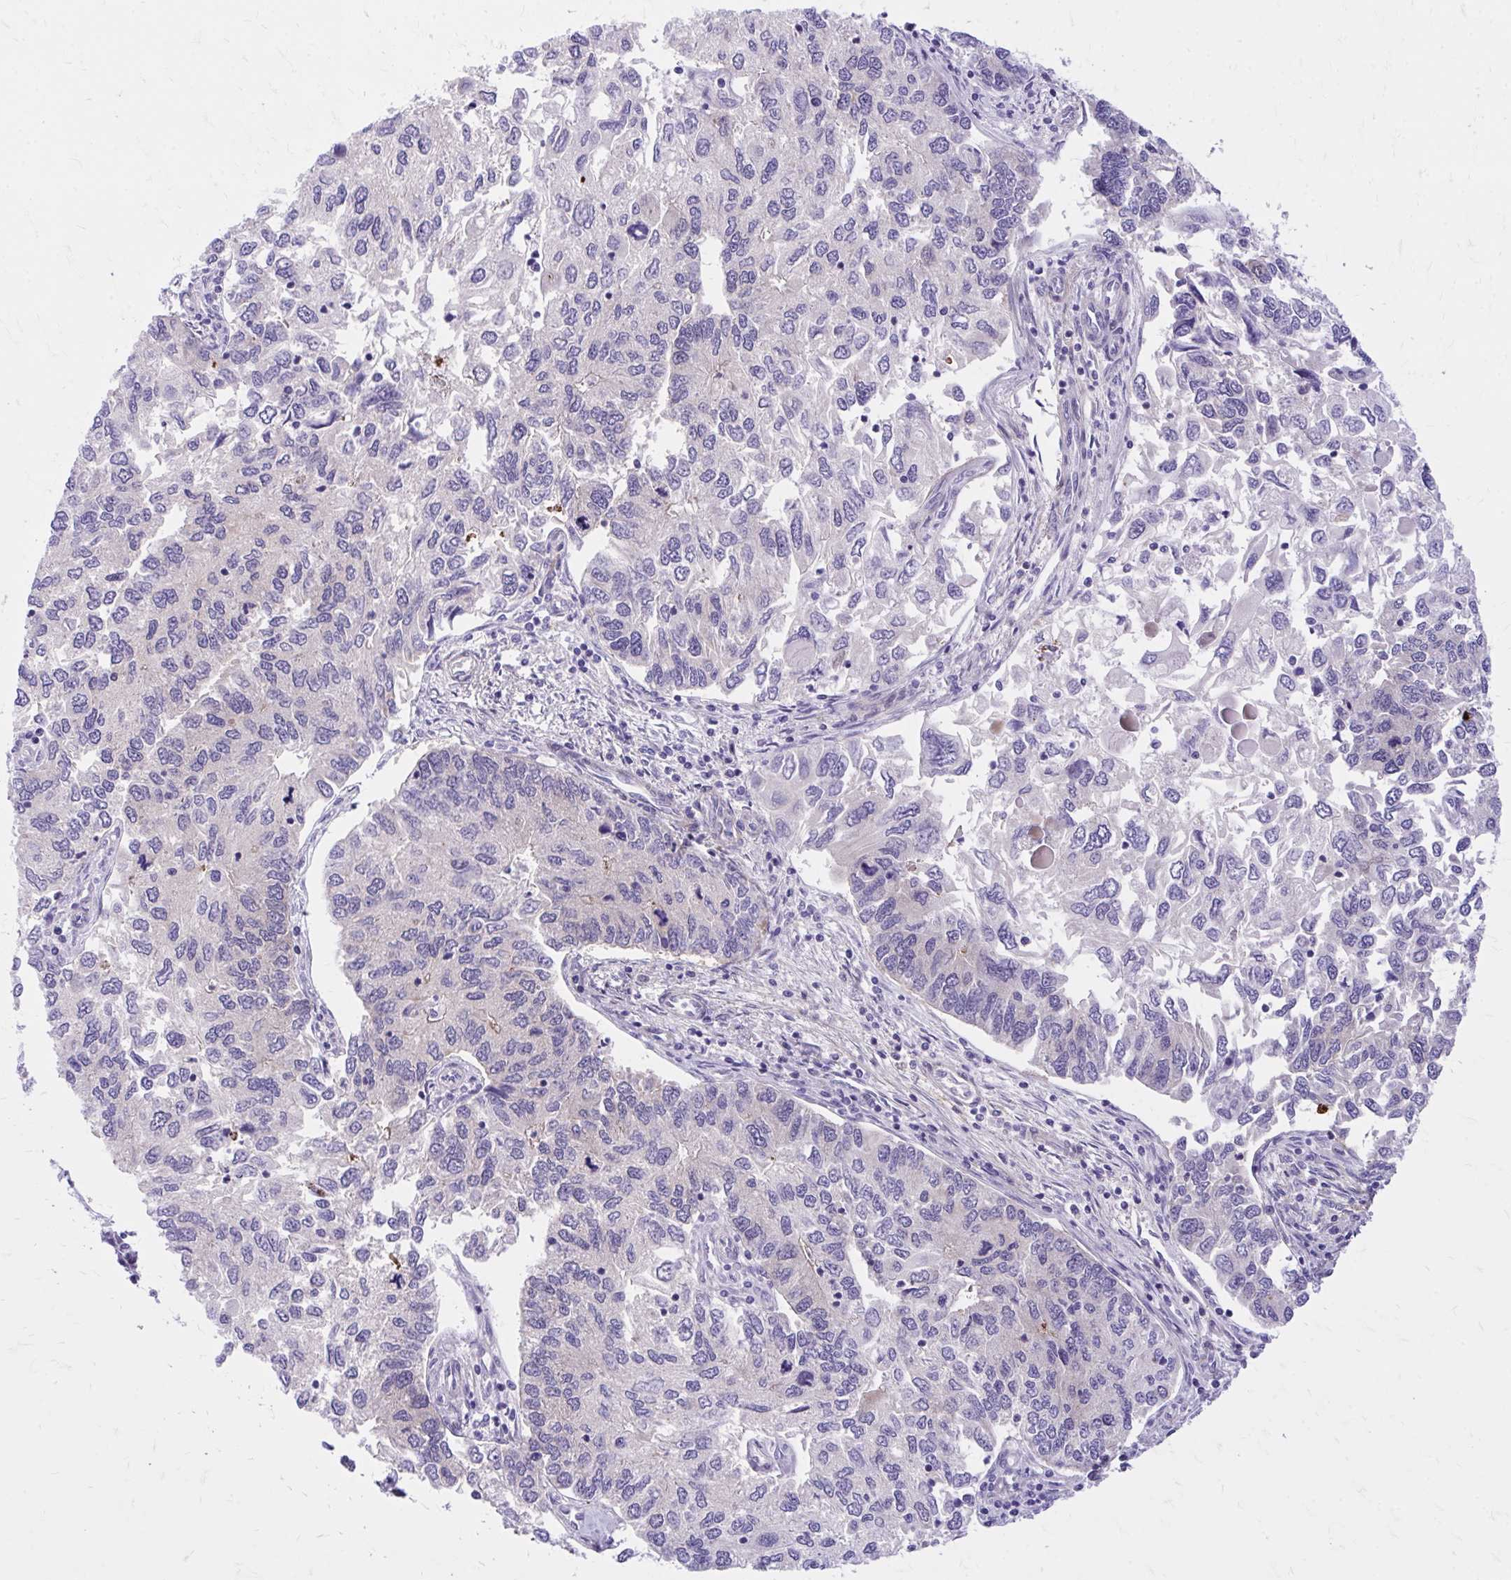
{"staining": {"intensity": "moderate", "quantity": "<25%", "location": "cytoplasmic/membranous"}, "tissue": "endometrial cancer", "cell_type": "Tumor cells", "image_type": "cancer", "snomed": [{"axis": "morphology", "description": "Carcinoma, NOS"}, {"axis": "topography", "description": "Uterus"}], "caption": "Carcinoma (endometrial) was stained to show a protein in brown. There is low levels of moderate cytoplasmic/membranous expression in approximately <25% of tumor cells.", "gene": "ADAMTSL1", "patient": {"sex": "female", "age": 76}}